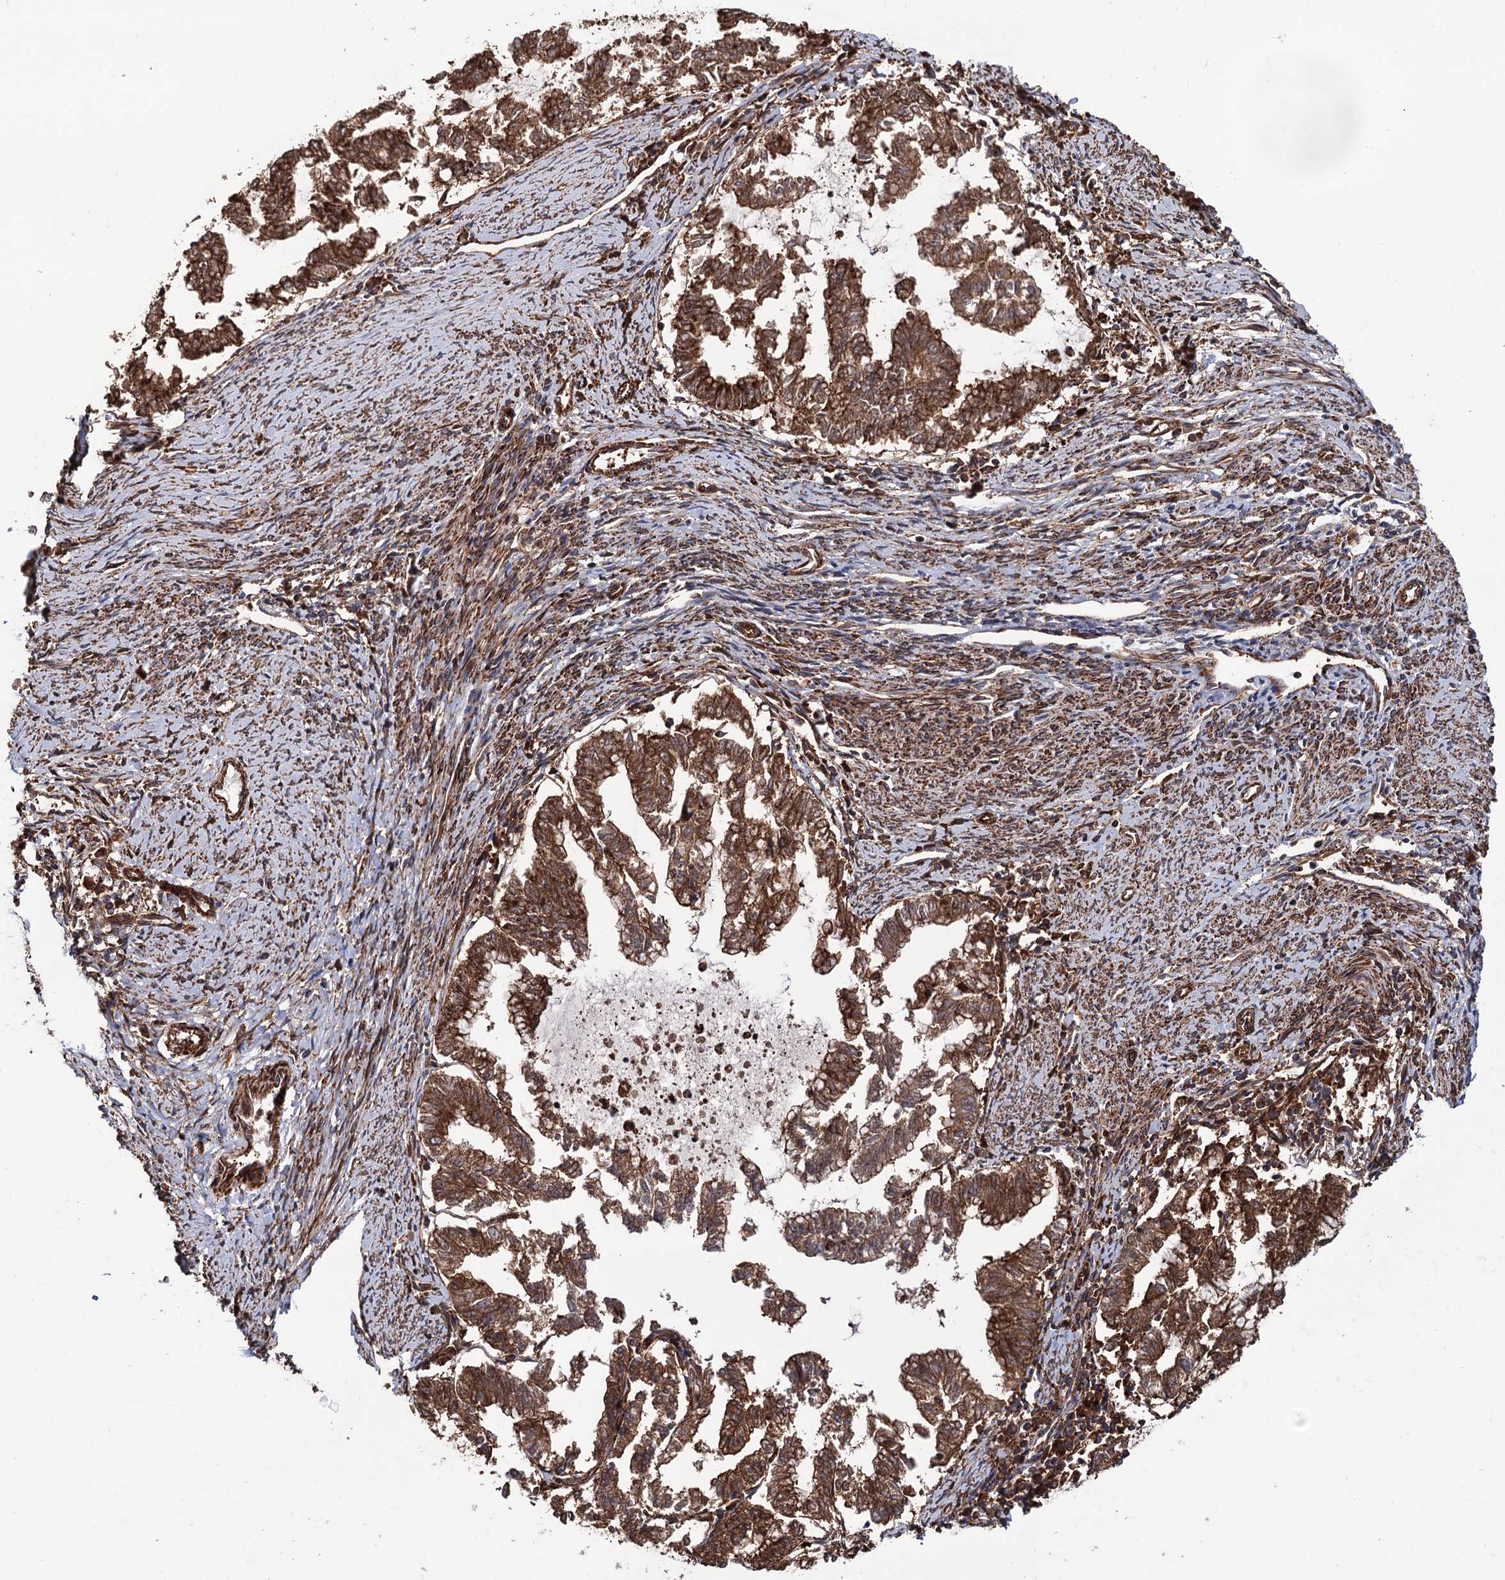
{"staining": {"intensity": "strong", "quantity": ">75%", "location": "cytoplasmic/membranous"}, "tissue": "endometrial cancer", "cell_type": "Tumor cells", "image_type": "cancer", "snomed": [{"axis": "morphology", "description": "Adenocarcinoma, NOS"}, {"axis": "topography", "description": "Endometrium"}], "caption": "DAB (3,3'-diaminobenzidine) immunohistochemical staining of human endometrial adenocarcinoma shows strong cytoplasmic/membranous protein staining in approximately >75% of tumor cells.", "gene": "ATP8B4", "patient": {"sex": "female", "age": 79}}